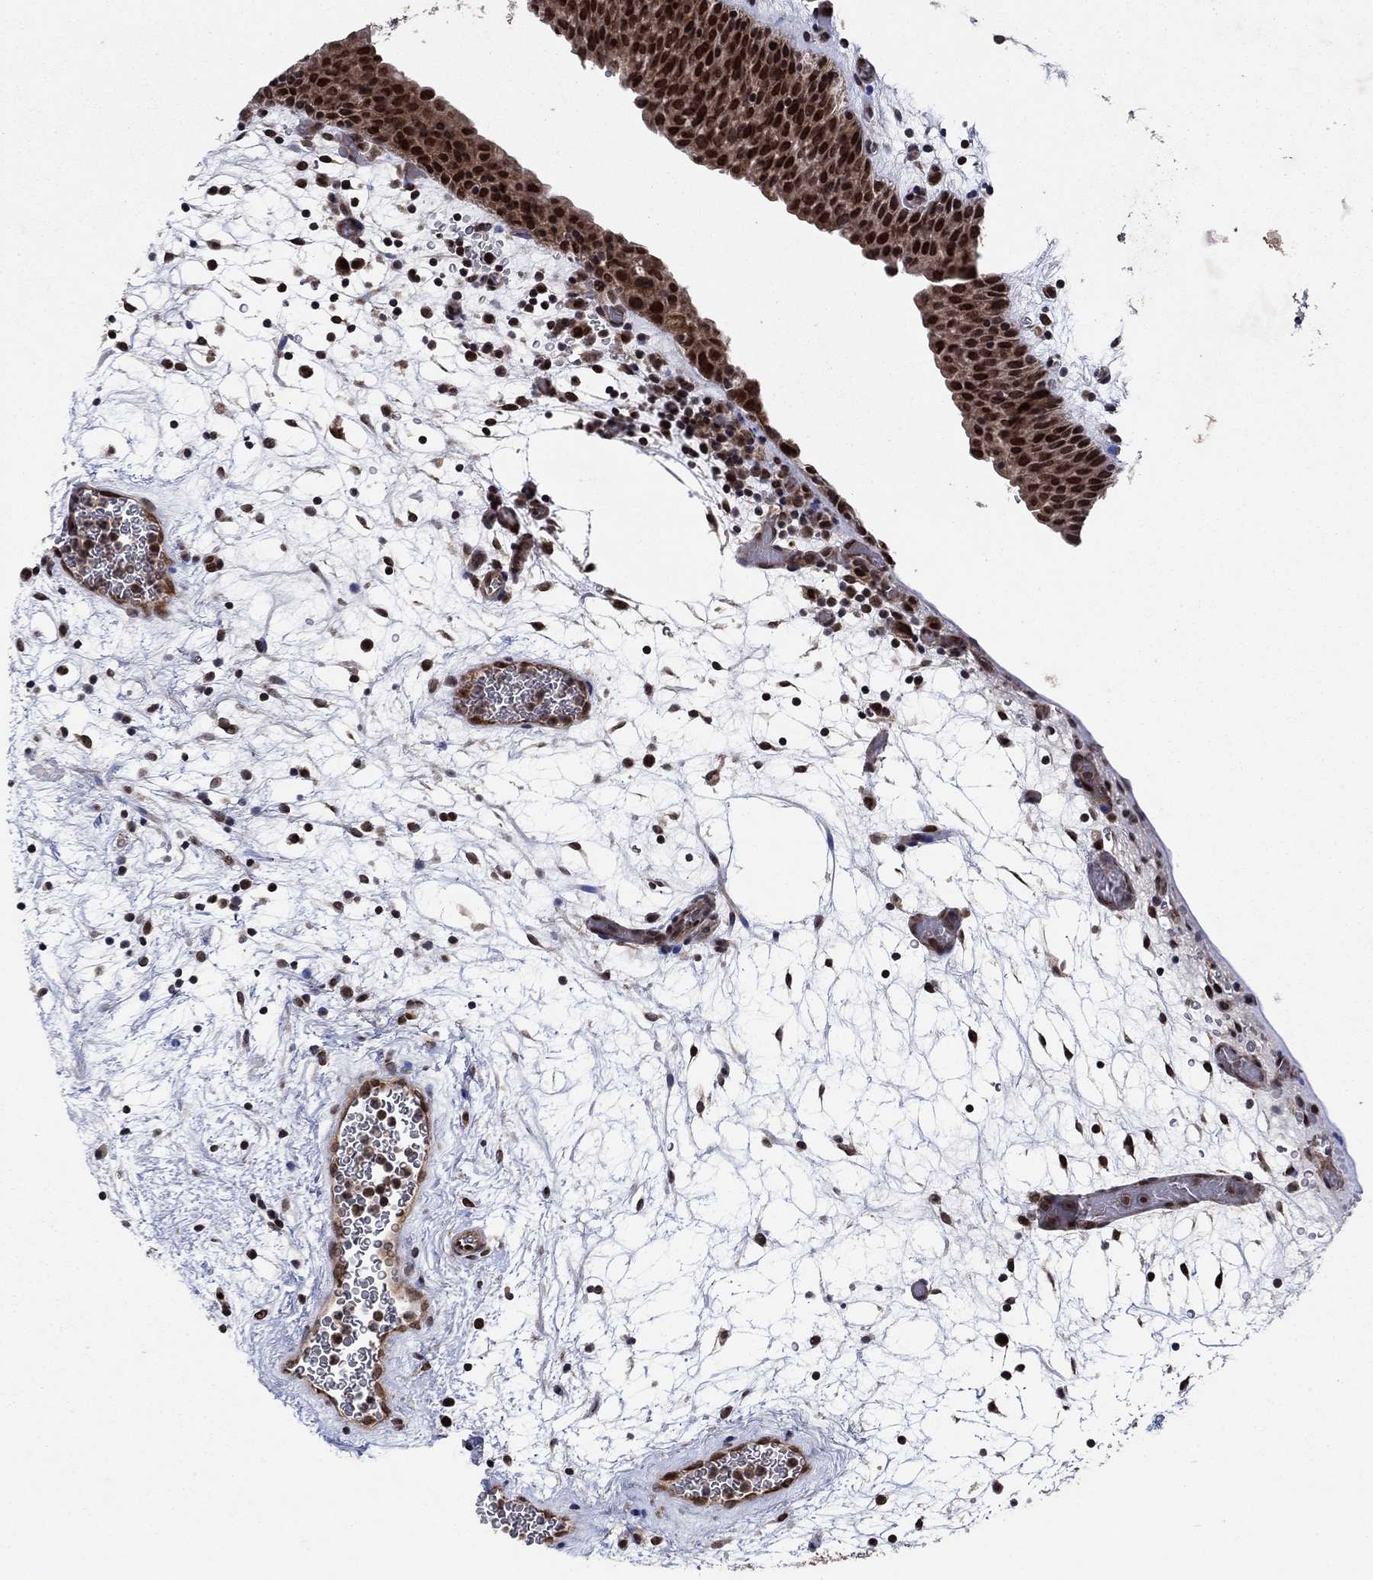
{"staining": {"intensity": "strong", "quantity": "25%-75%", "location": "cytoplasmic/membranous,nuclear"}, "tissue": "urinary bladder", "cell_type": "Urothelial cells", "image_type": "normal", "snomed": [{"axis": "morphology", "description": "Normal tissue, NOS"}, {"axis": "topography", "description": "Urinary bladder"}], "caption": "Protein analysis of normal urinary bladder exhibits strong cytoplasmic/membranous,nuclear staining in about 25%-75% of urothelial cells.", "gene": "PRICKLE4", "patient": {"sex": "male", "age": 37}}